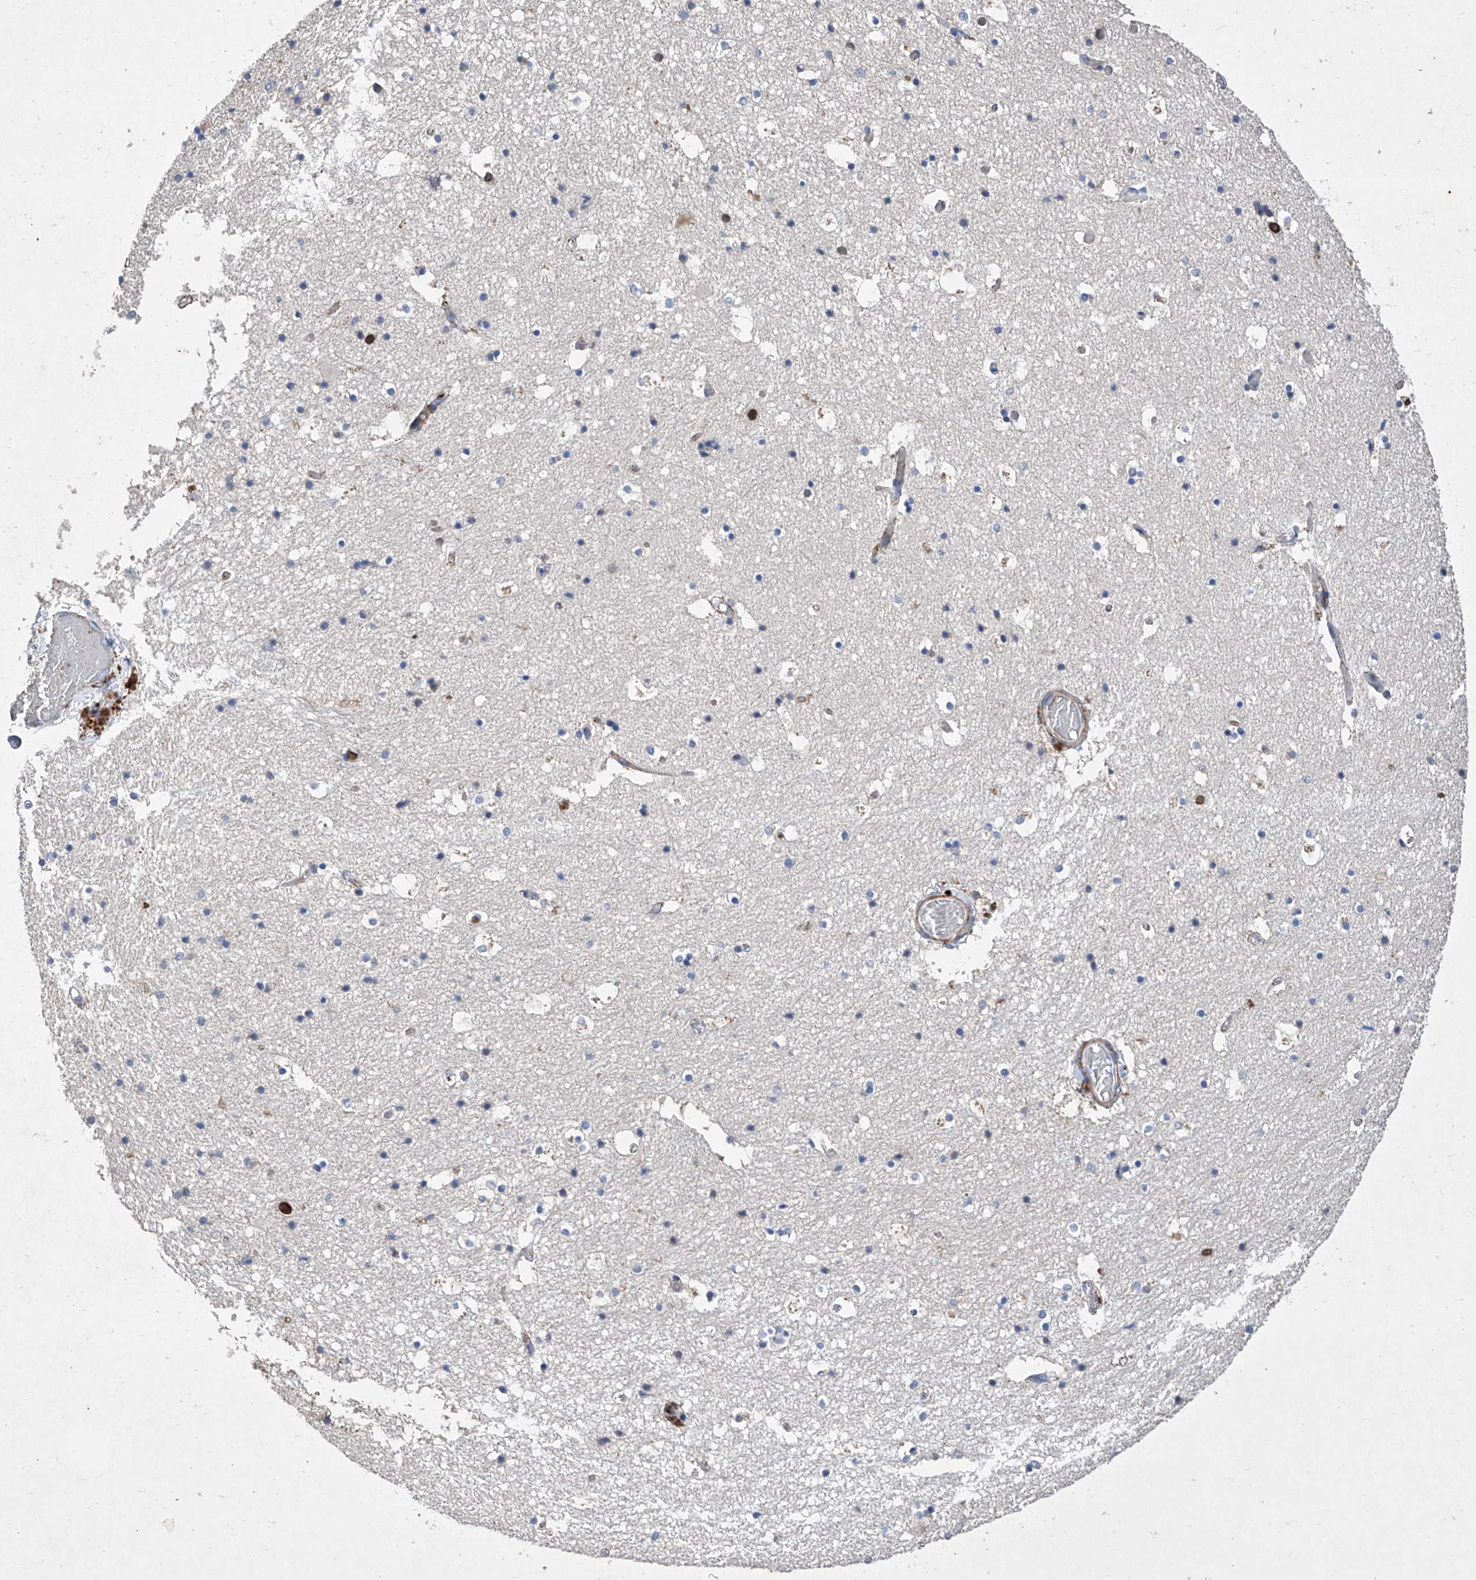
{"staining": {"intensity": "negative", "quantity": "none", "location": "none"}, "tissue": "hippocampus", "cell_type": "Glial cells", "image_type": "normal", "snomed": [{"axis": "morphology", "description": "Normal tissue, NOS"}, {"axis": "topography", "description": "Hippocampus"}], "caption": "This is an IHC histopathology image of unremarkable hippocampus. There is no expression in glial cells.", "gene": "GPT", "patient": {"sex": "female", "age": 52}}